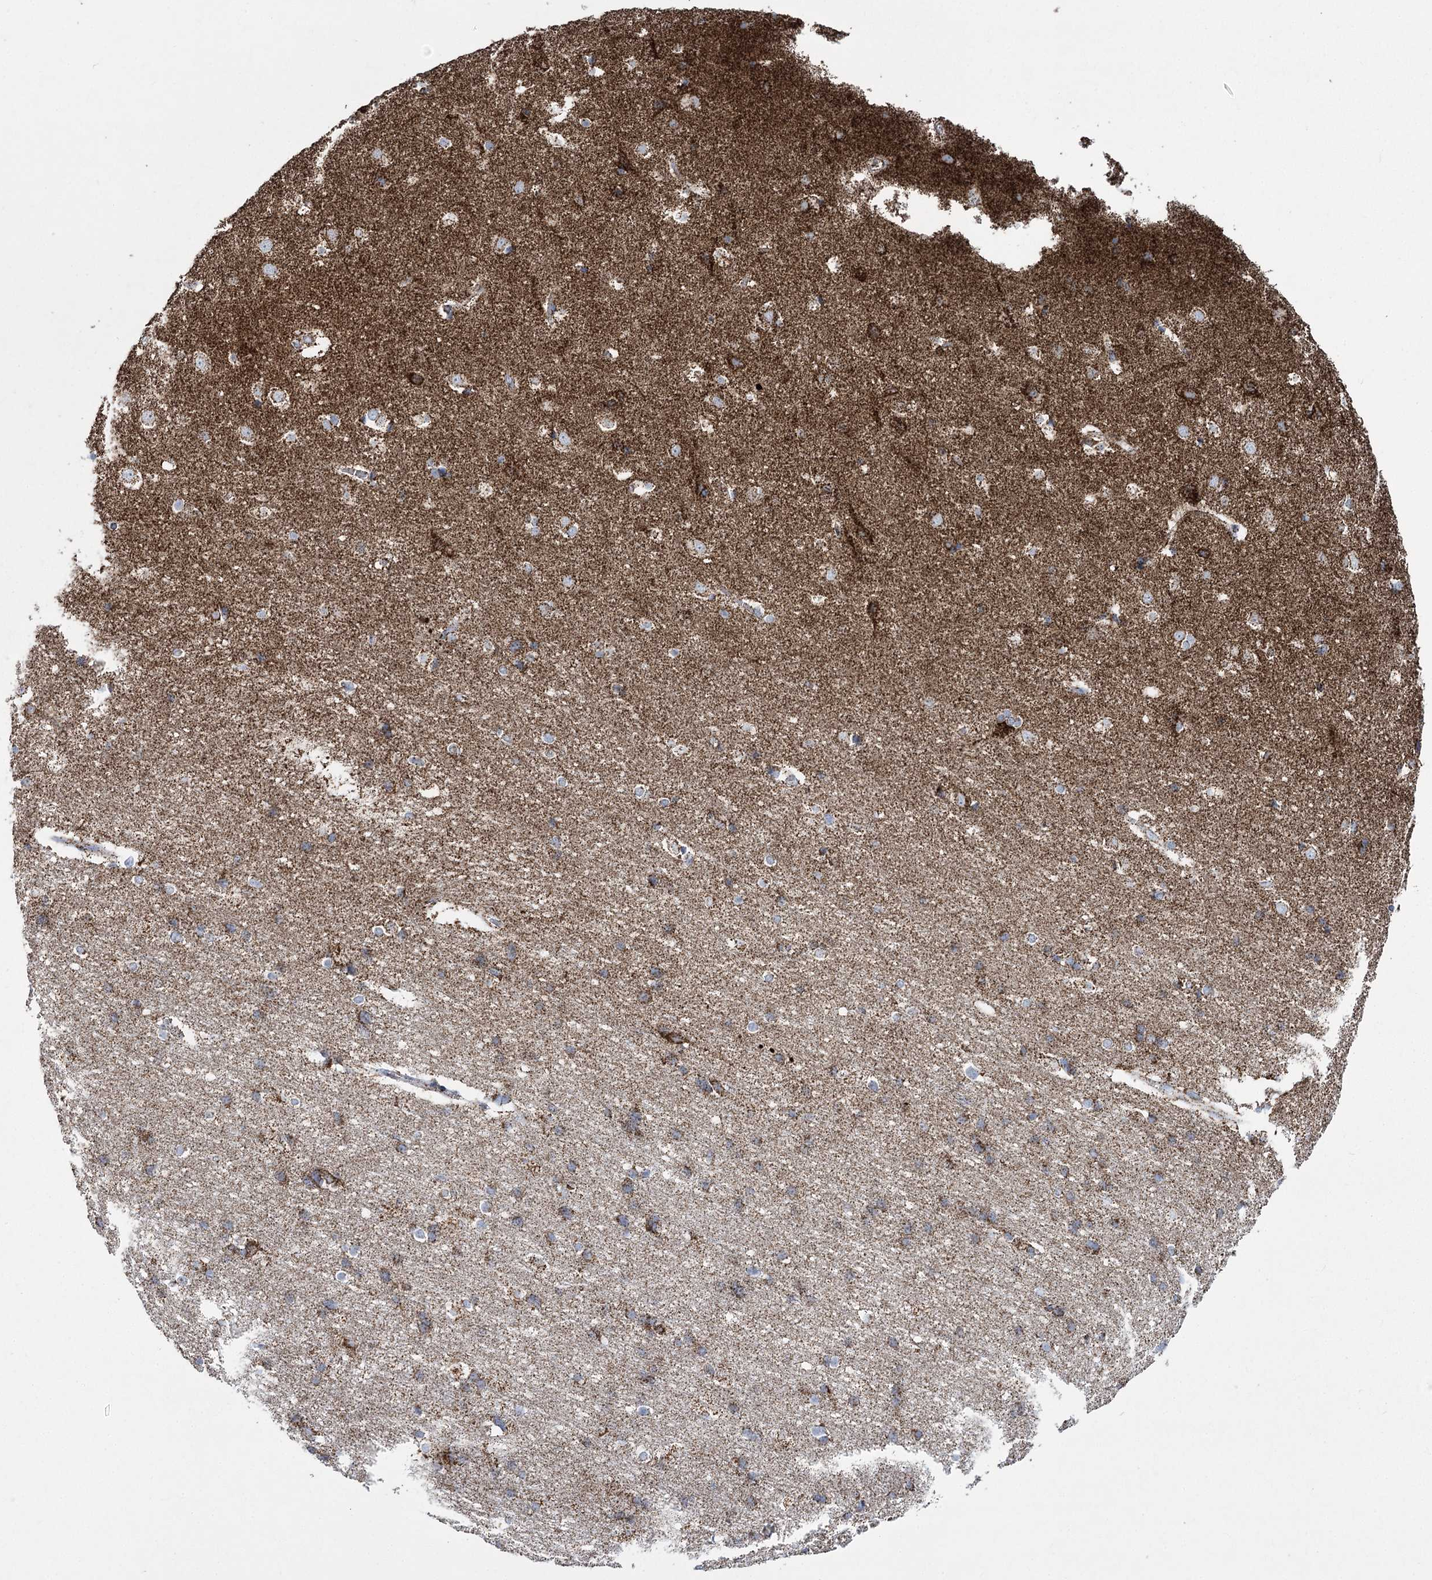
{"staining": {"intensity": "moderate", "quantity": ">75%", "location": "cytoplasmic/membranous"}, "tissue": "cerebral cortex", "cell_type": "Endothelial cells", "image_type": "normal", "snomed": [{"axis": "morphology", "description": "Normal tissue, NOS"}, {"axis": "topography", "description": "Cerebral cortex"}], "caption": "Immunohistochemistry (IHC) staining of unremarkable cerebral cortex, which displays medium levels of moderate cytoplasmic/membranous staining in approximately >75% of endothelial cells indicating moderate cytoplasmic/membranous protein staining. The staining was performed using DAB (brown) for protein detection and nuclei were counterstained in hematoxylin (blue).", "gene": "PDHB", "patient": {"sex": "male", "age": 54}}